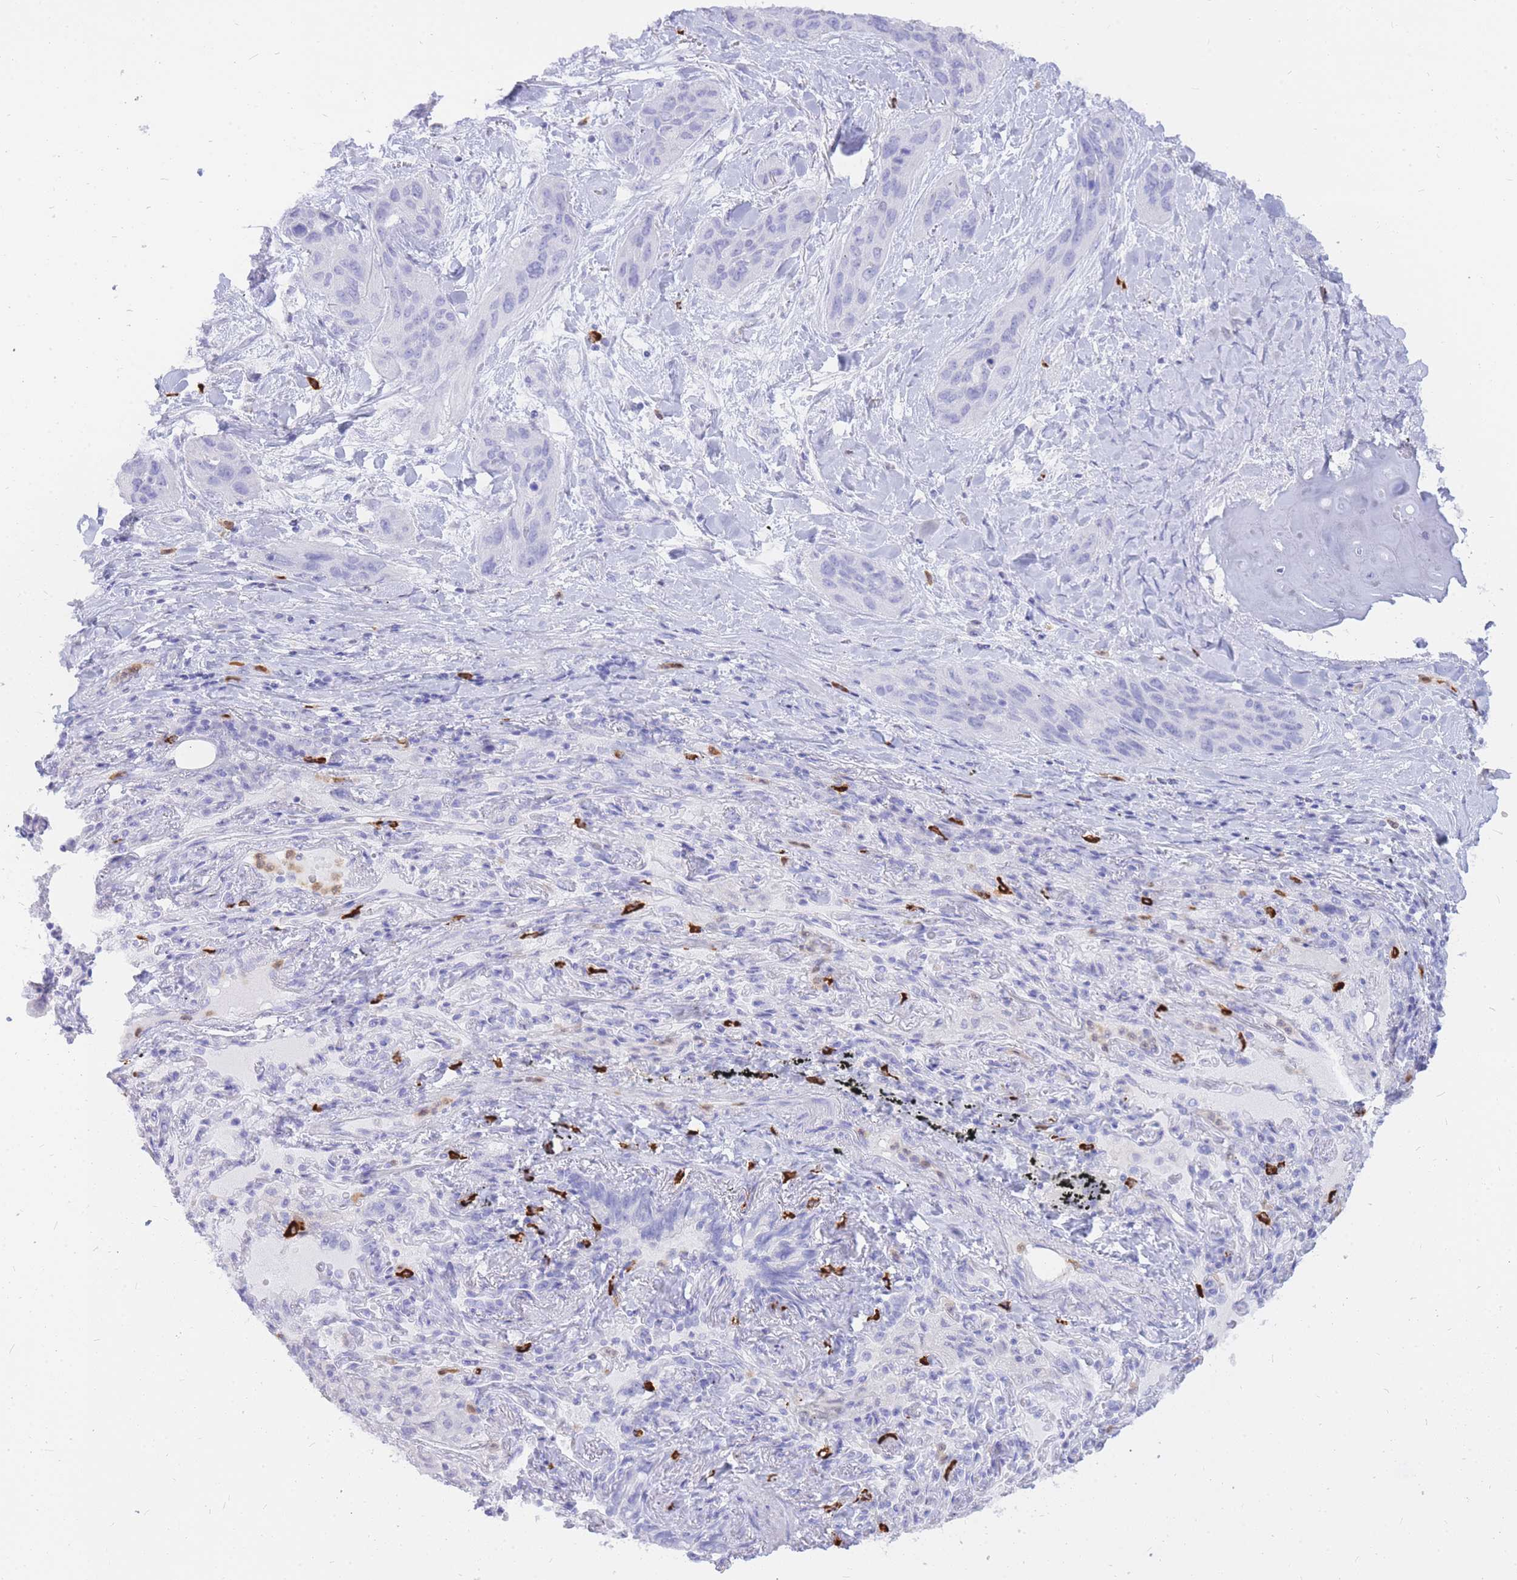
{"staining": {"intensity": "negative", "quantity": "none", "location": "none"}, "tissue": "lung cancer", "cell_type": "Tumor cells", "image_type": "cancer", "snomed": [{"axis": "morphology", "description": "Squamous cell carcinoma, NOS"}, {"axis": "topography", "description": "Lung"}], "caption": "Tumor cells show no significant protein staining in squamous cell carcinoma (lung).", "gene": "HERC1", "patient": {"sex": "female", "age": 70}}